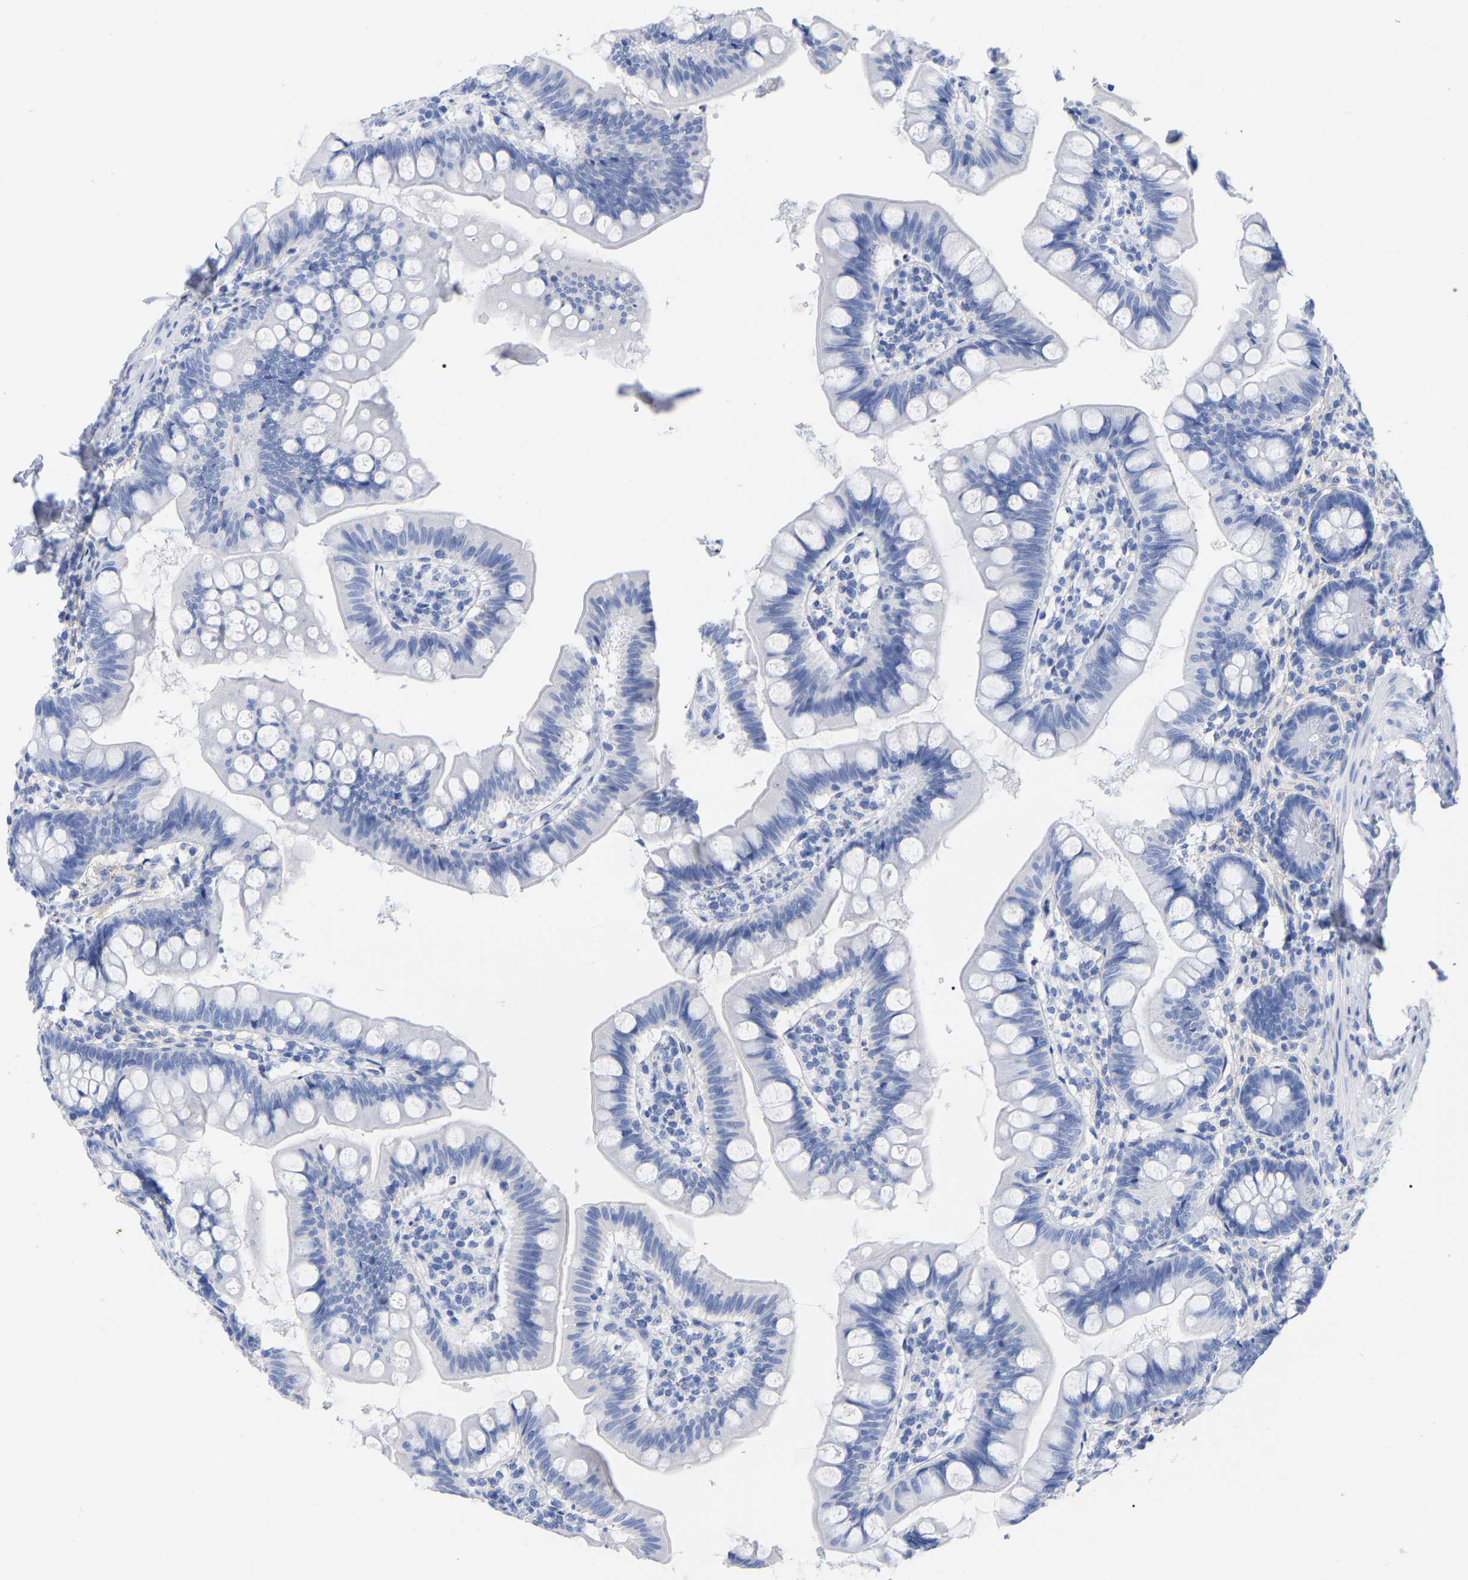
{"staining": {"intensity": "negative", "quantity": "none", "location": "none"}, "tissue": "small intestine", "cell_type": "Glandular cells", "image_type": "normal", "snomed": [{"axis": "morphology", "description": "Normal tissue, NOS"}, {"axis": "topography", "description": "Small intestine"}], "caption": "This histopathology image is of unremarkable small intestine stained with immunohistochemistry (IHC) to label a protein in brown with the nuclei are counter-stained blue. There is no expression in glandular cells. (DAB immunohistochemistry with hematoxylin counter stain).", "gene": "HAPLN1", "patient": {"sex": "male", "age": 7}}